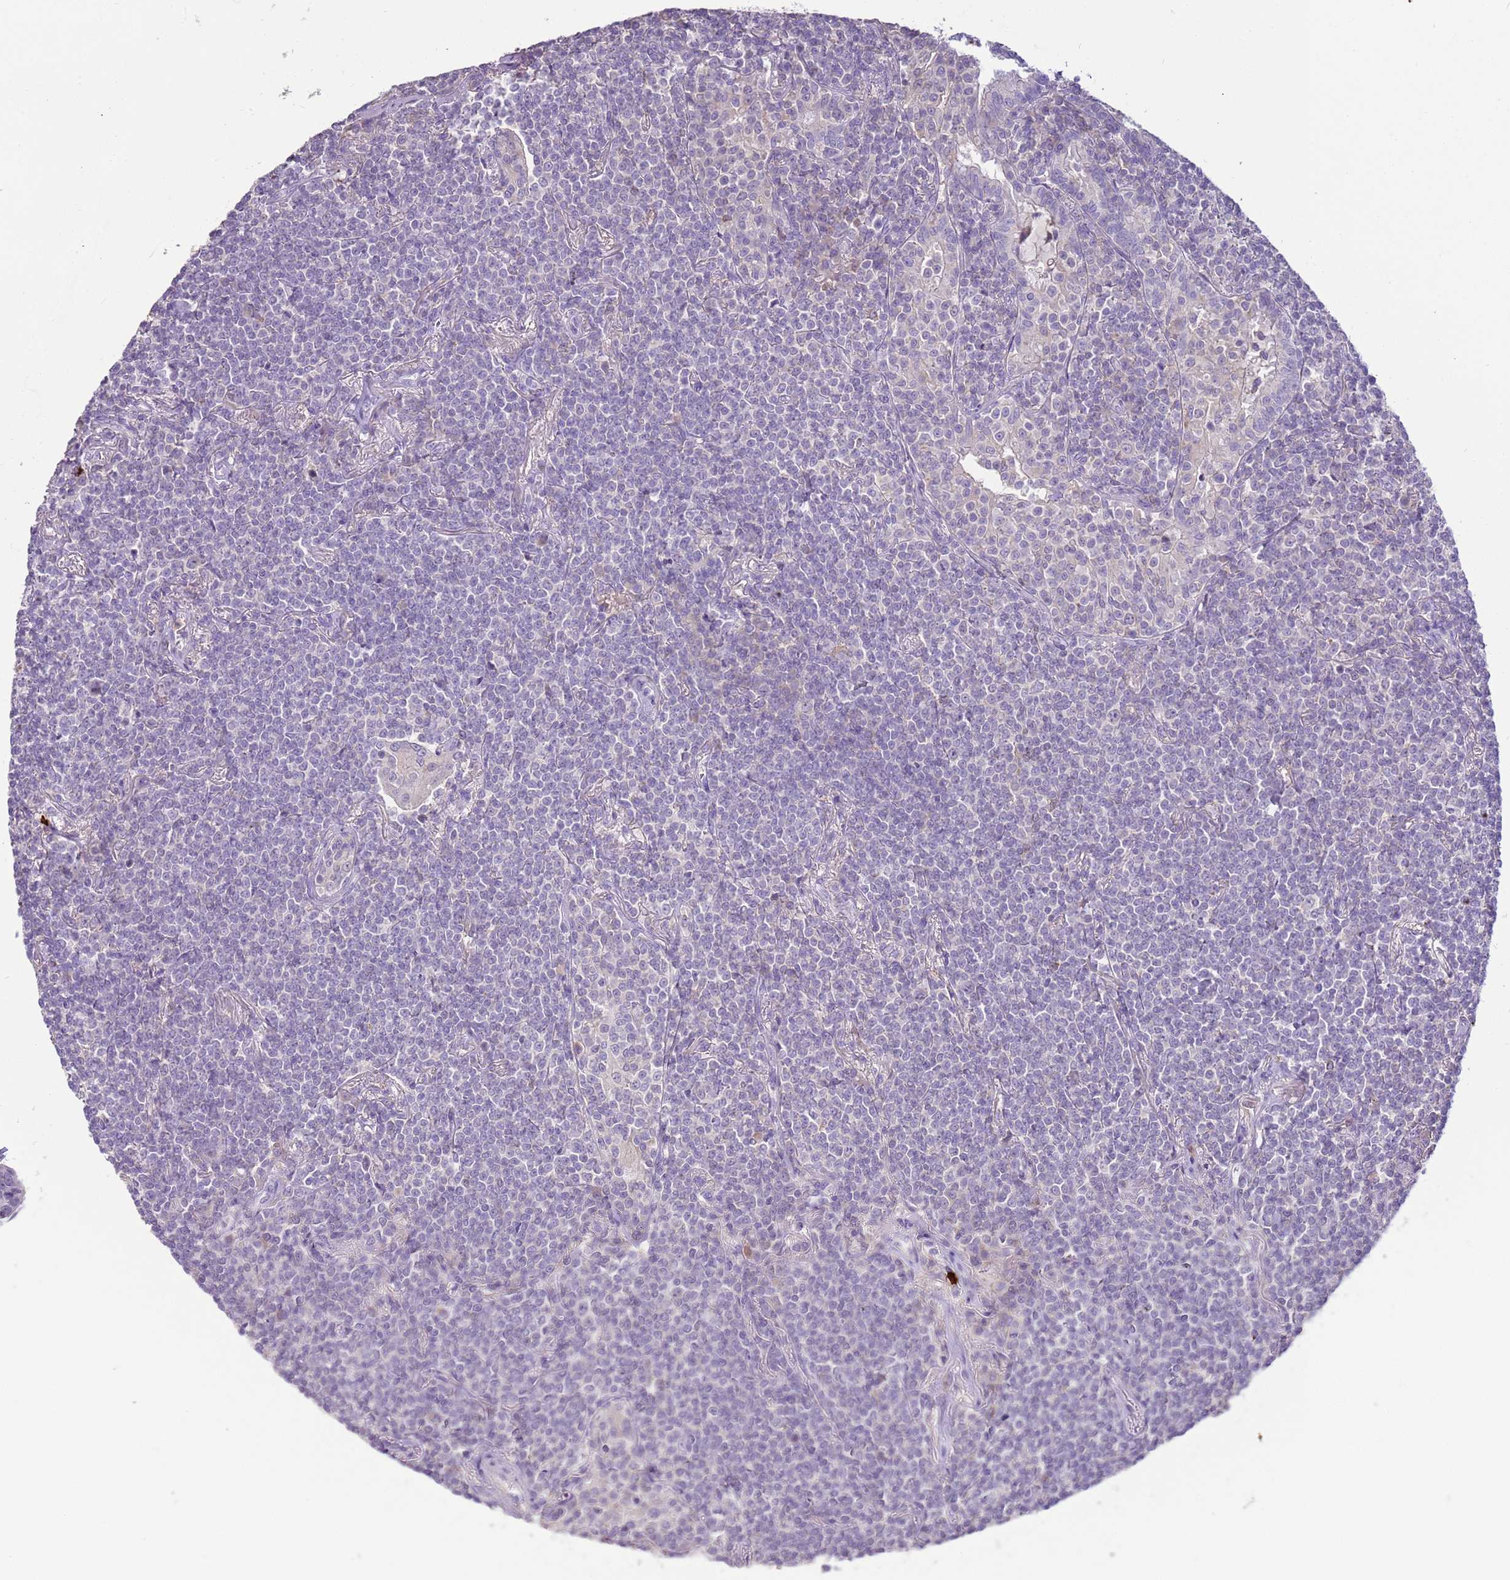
{"staining": {"intensity": "negative", "quantity": "none", "location": "none"}, "tissue": "lymphoma", "cell_type": "Tumor cells", "image_type": "cancer", "snomed": [{"axis": "morphology", "description": "Malignant lymphoma, non-Hodgkin's type, Low grade"}, {"axis": "topography", "description": "Lung"}], "caption": "High magnification brightfield microscopy of low-grade malignant lymphoma, non-Hodgkin's type stained with DAB (3,3'-diaminobenzidine) (brown) and counterstained with hematoxylin (blue): tumor cells show no significant staining.", "gene": "IL2RG", "patient": {"sex": "female", "age": 71}}